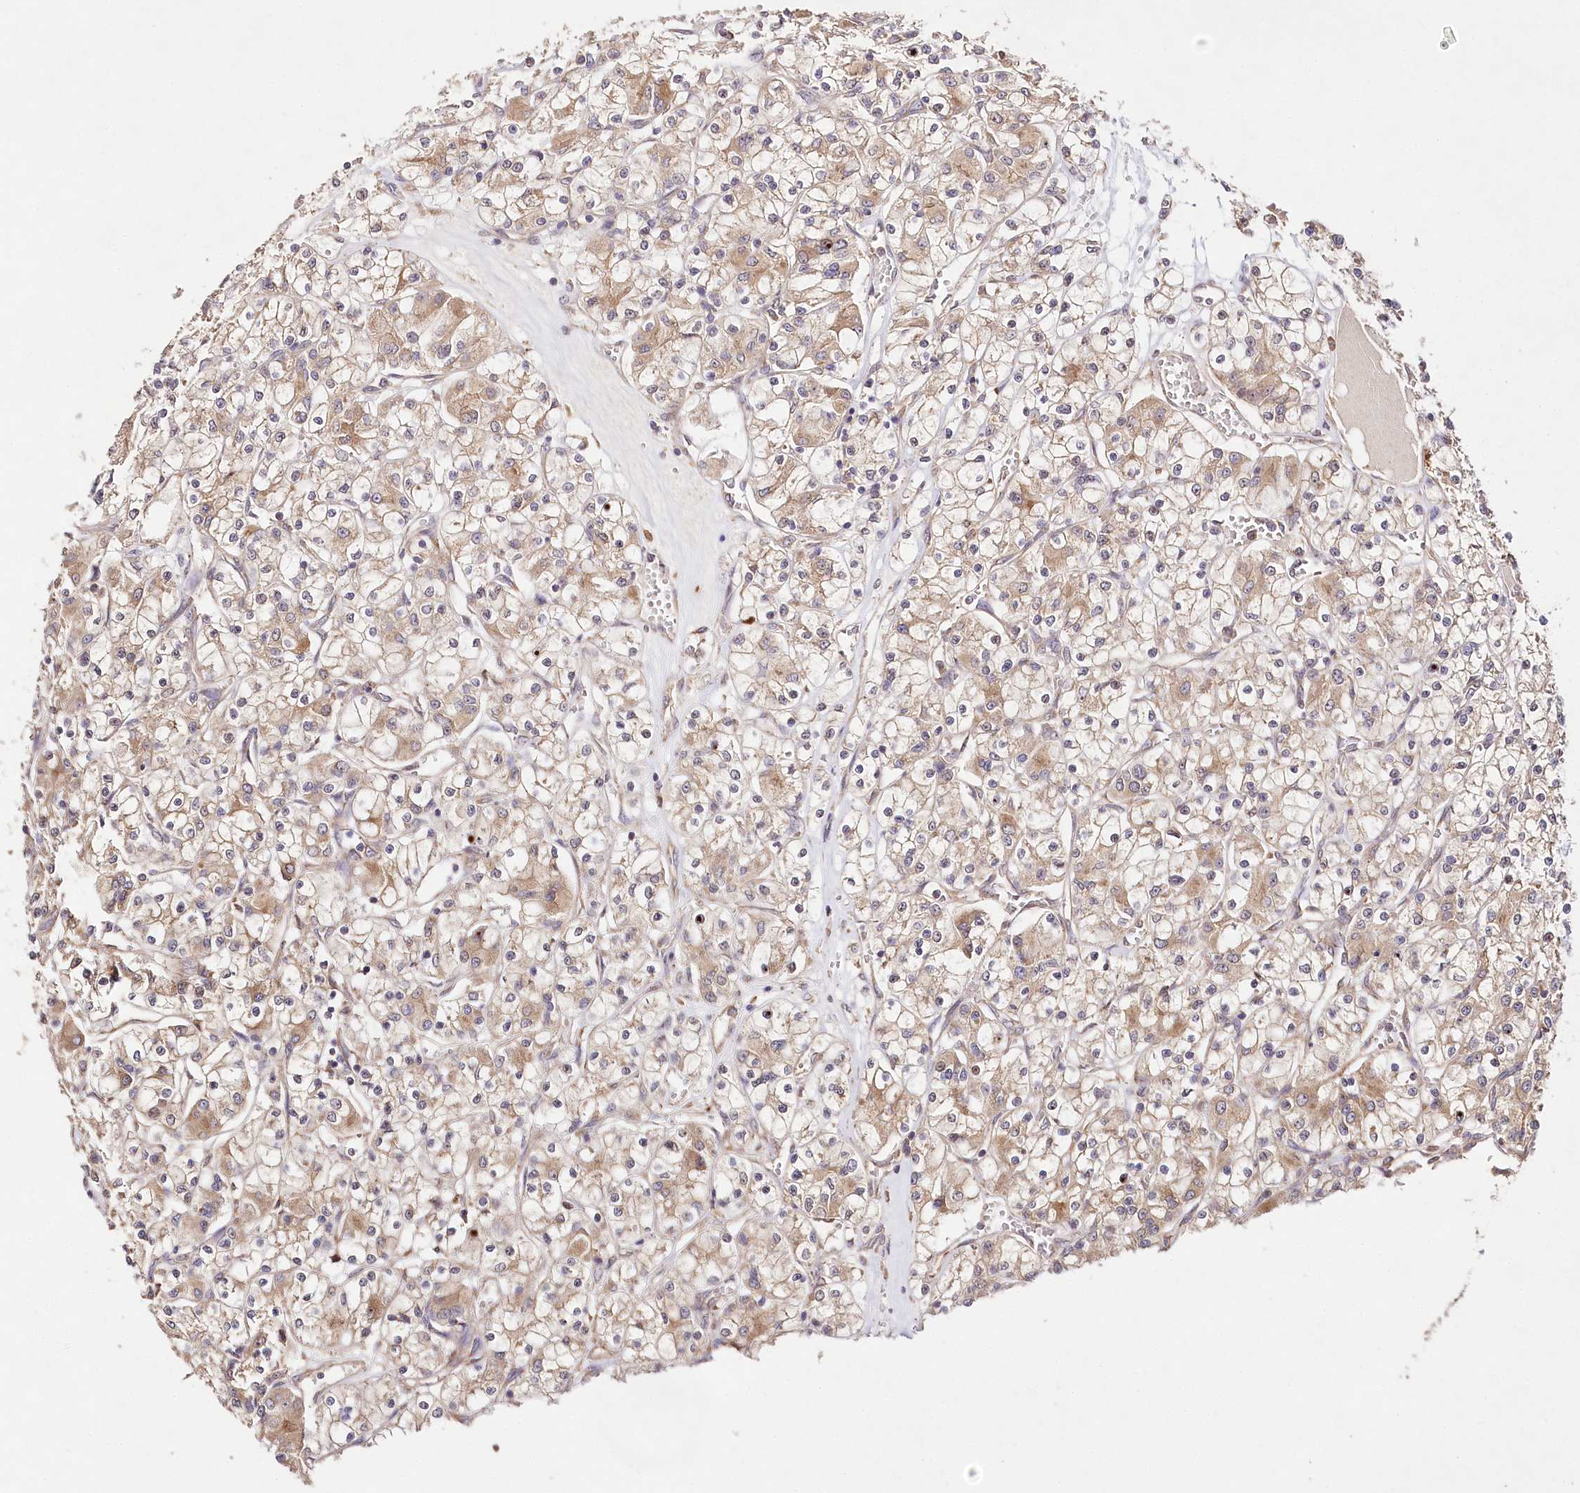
{"staining": {"intensity": "moderate", "quantity": ">75%", "location": "cytoplasmic/membranous"}, "tissue": "renal cancer", "cell_type": "Tumor cells", "image_type": "cancer", "snomed": [{"axis": "morphology", "description": "Adenocarcinoma, NOS"}, {"axis": "topography", "description": "Kidney"}], "caption": "Protein staining of adenocarcinoma (renal) tissue exhibits moderate cytoplasmic/membranous expression in approximately >75% of tumor cells. The protein of interest is stained brown, and the nuclei are stained in blue (DAB (3,3'-diaminobenzidine) IHC with brightfield microscopy, high magnification).", "gene": "DMXL1", "patient": {"sex": "female", "age": 59}}